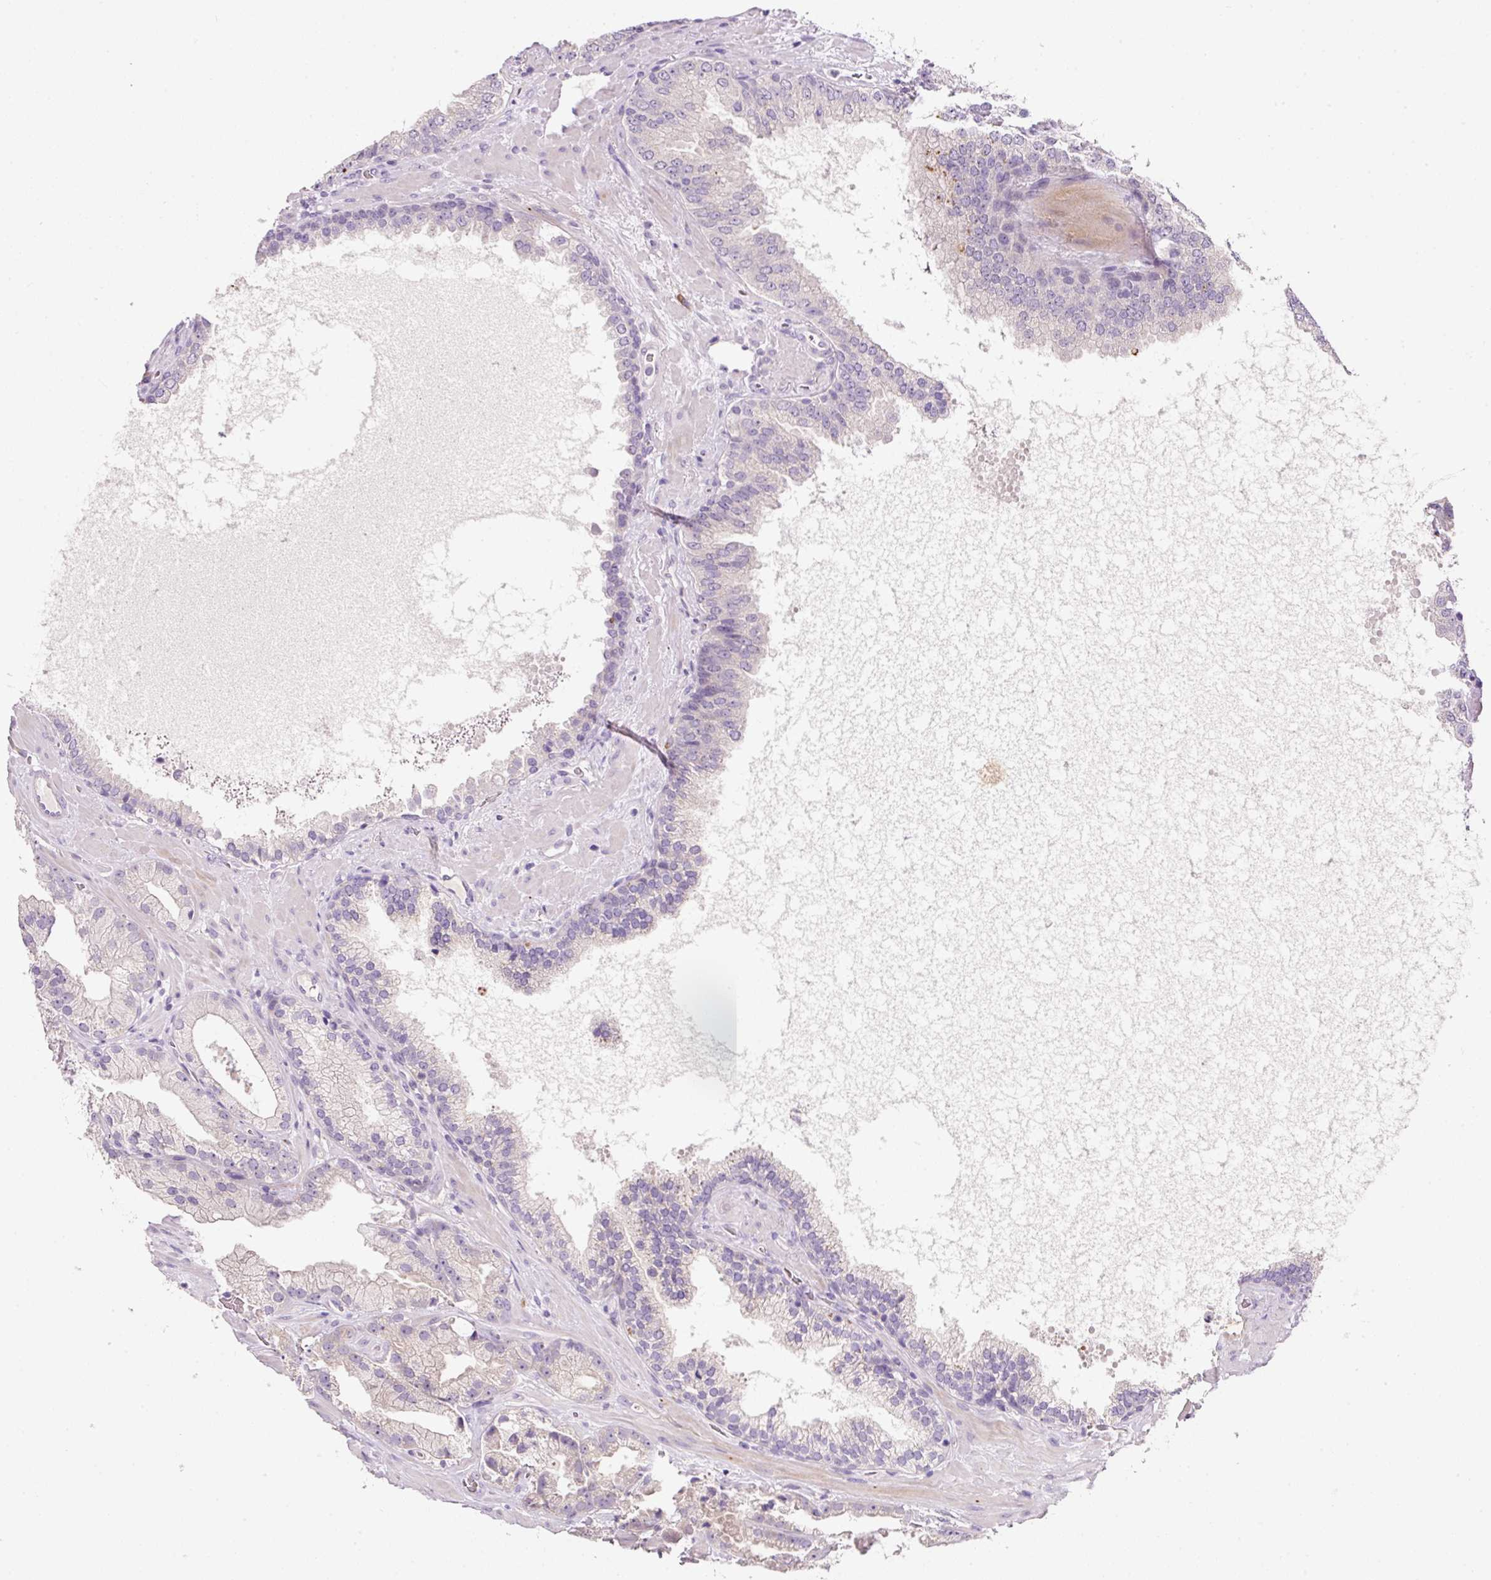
{"staining": {"intensity": "negative", "quantity": "none", "location": "none"}, "tissue": "prostate cancer", "cell_type": "Tumor cells", "image_type": "cancer", "snomed": [{"axis": "morphology", "description": "Adenocarcinoma, High grade"}, {"axis": "topography", "description": "Prostate"}], "caption": "Tumor cells show no significant positivity in adenocarcinoma (high-grade) (prostate).", "gene": "TENT5C", "patient": {"sex": "male", "age": 68}}